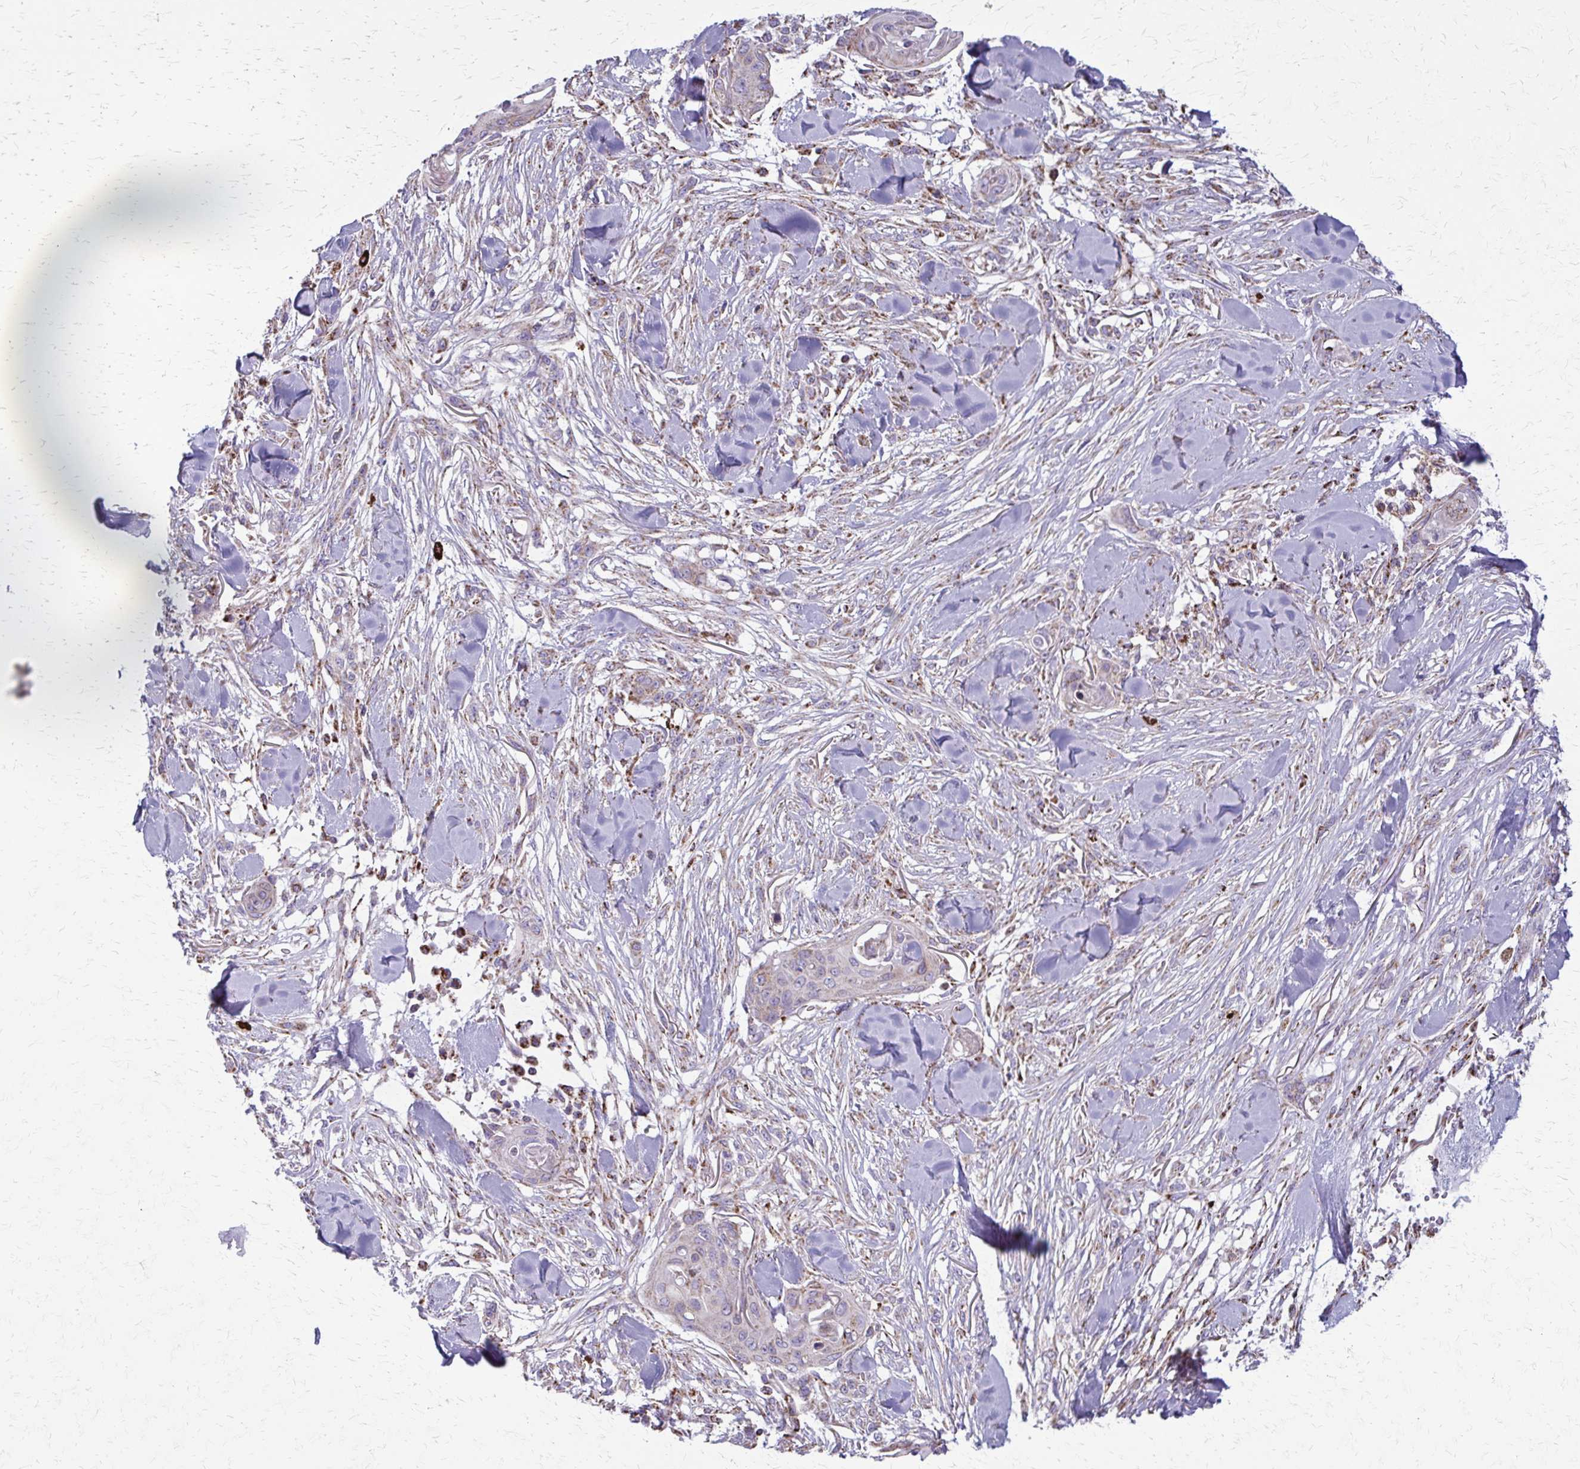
{"staining": {"intensity": "negative", "quantity": "none", "location": "none"}, "tissue": "skin cancer", "cell_type": "Tumor cells", "image_type": "cancer", "snomed": [{"axis": "morphology", "description": "Squamous cell carcinoma, NOS"}, {"axis": "topography", "description": "Skin"}], "caption": "Tumor cells show no significant positivity in skin cancer (squamous cell carcinoma). Nuclei are stained in blue.", "gene": "TVP23A", "patient": {"sex": "female", "age": 59}}